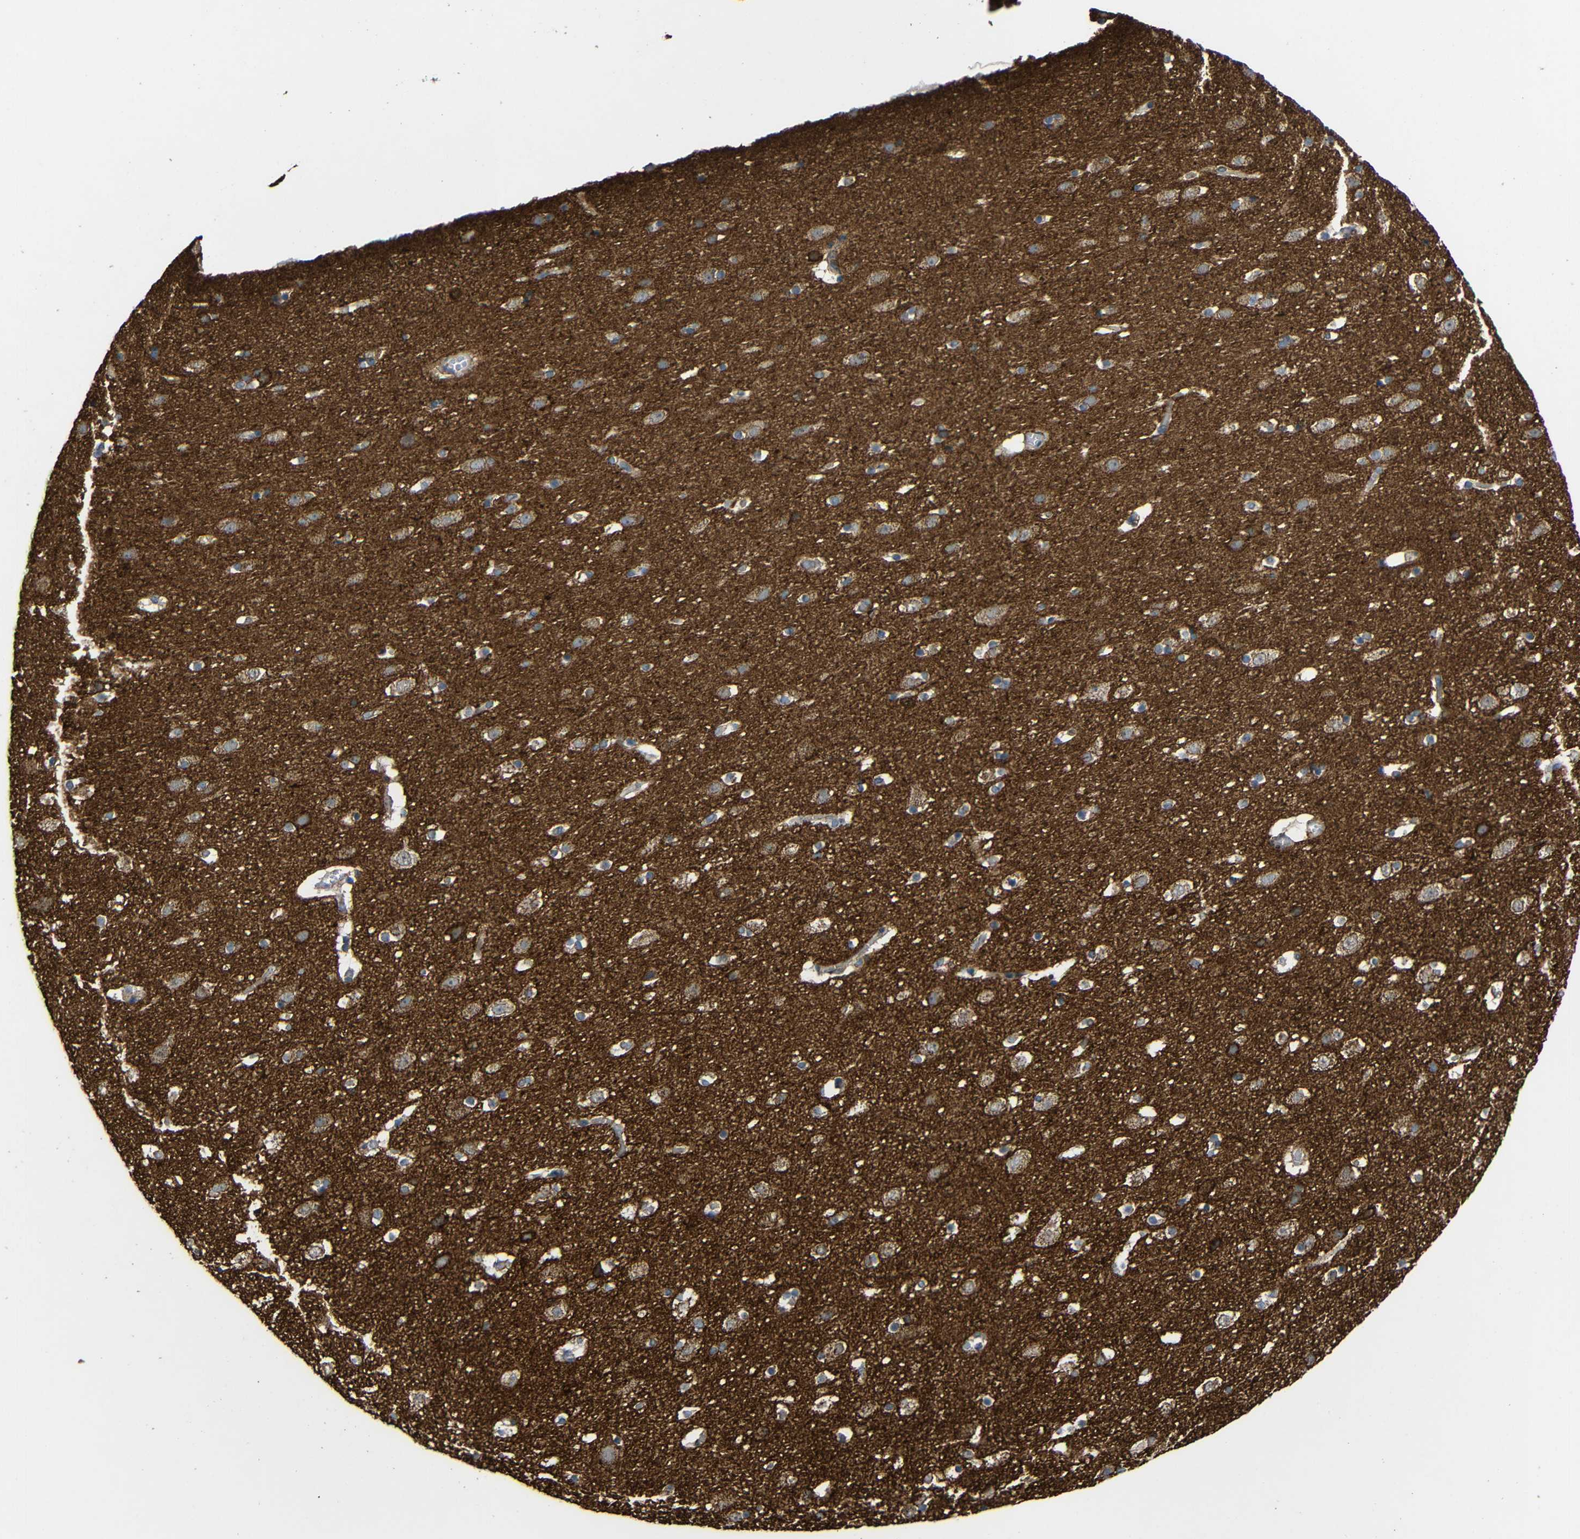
{"staining": {"intensity": "weak", "quantity": ">75%", "location": "cytoplasmic/membranous"}, "tissue": "cerebral cortex", "cell_type": "Endothelial cells", "image_type": "normal", "snomed": [{"axis": "morphology", "description": "Normal tissue, NOS"}, {"axis": "topography", "description": "Cerebral cortex"}], "caption": "Weak cytoplasmic/membranous expression for a protein is seen in approximately >75% of endothelial cells of normal cerebral cortex using IHC.", "gene": "C1GALT1", "patient": {"sex": "male", "age": 45}}